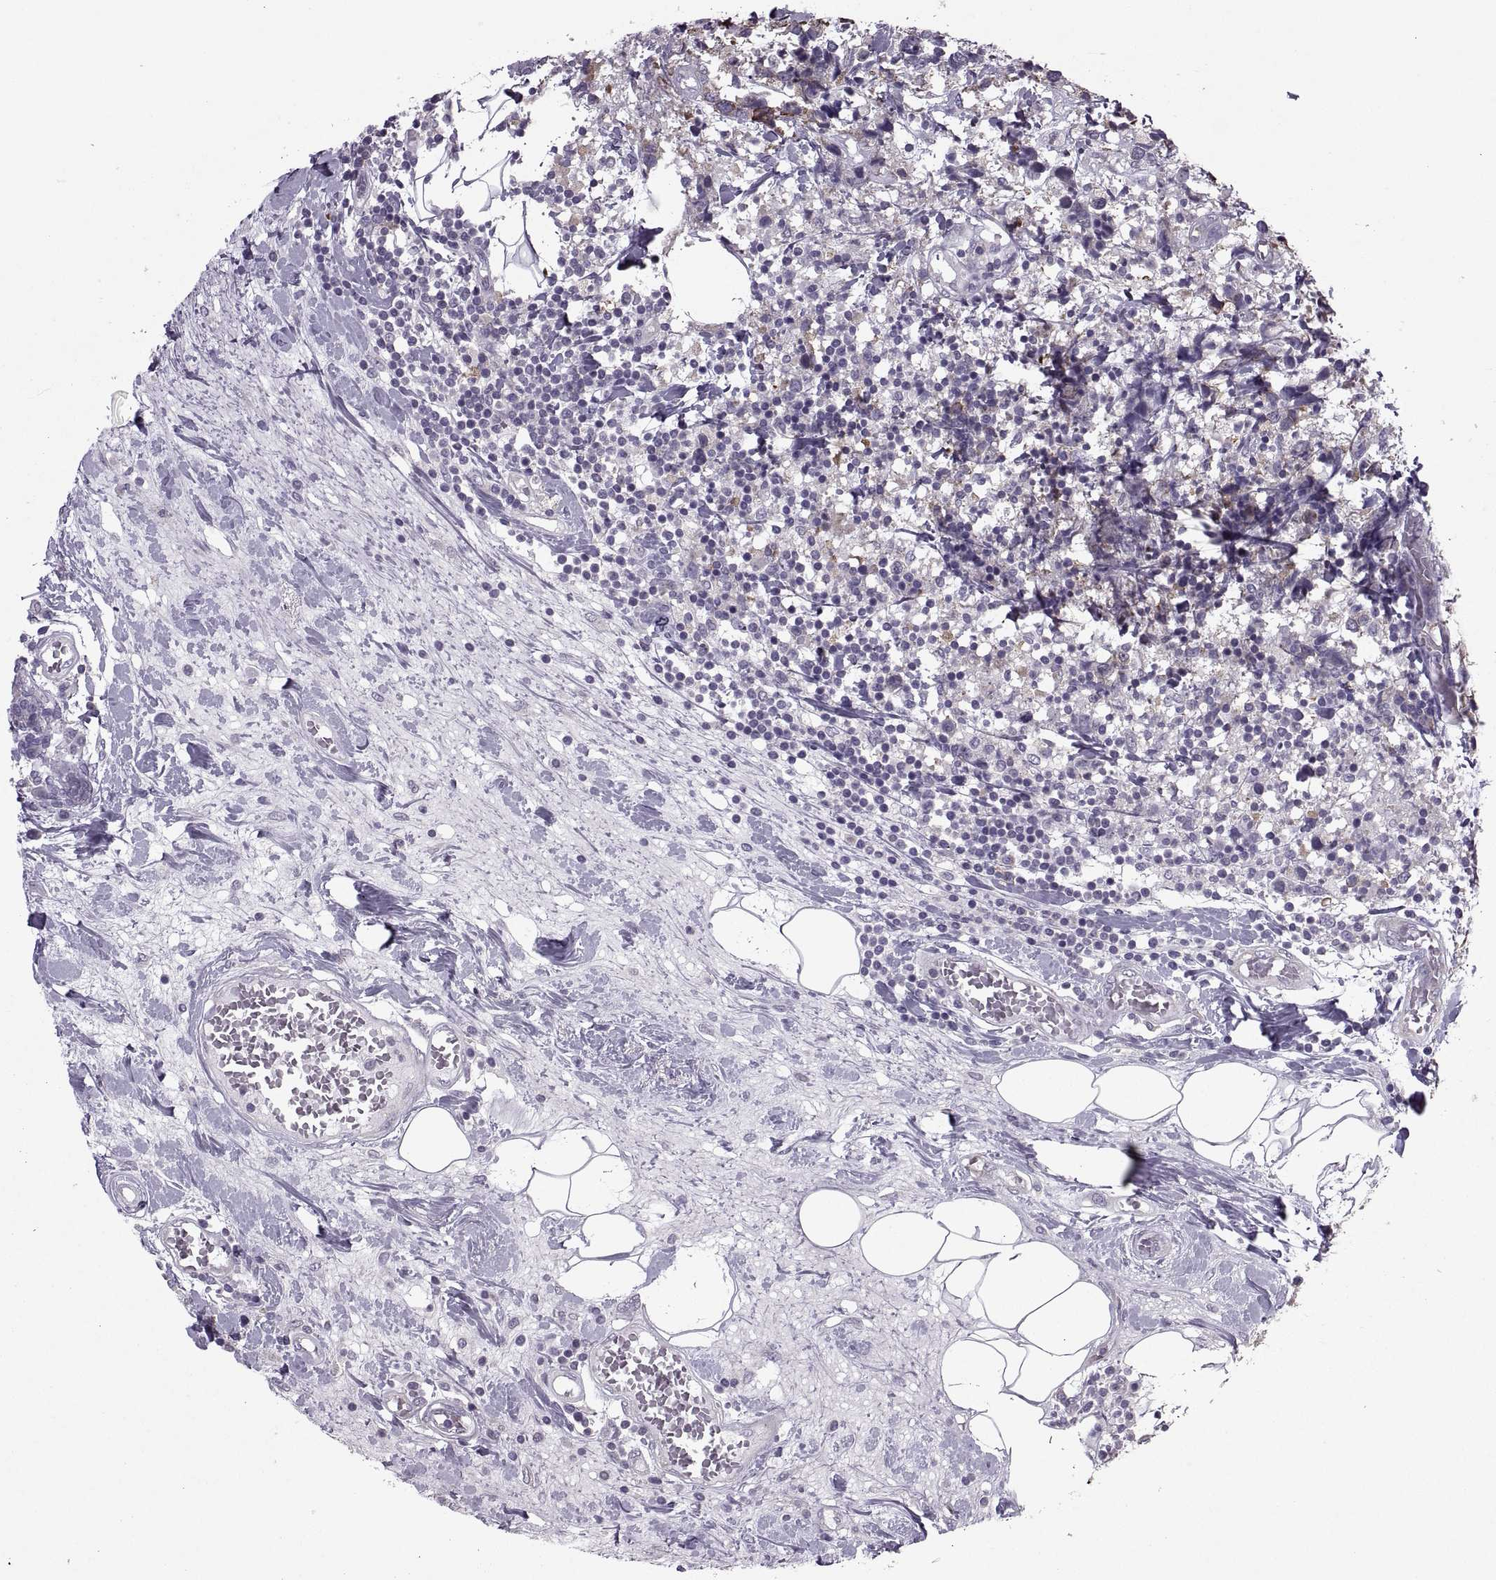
{"staining": {"intensity": "weak", "quantity": "<25%", "location": "cytoplasmic/membranous"}, "tissue": "breast cancer", "cell_type": "Tumor cells", "image_type": "cancer", "snomed": [{"axis": "morphology", "description": "Lobular carcinoma"}, {"axis": "topography", "description": "Breast"}], "caption": "The immunohistochemistry (IHC) image has no significant positivity in tumor cells of breast cancer (lobular carcinoma) tissue.", "gene": "PABPC1", "patient": {"sex": "female", "age": 59}}